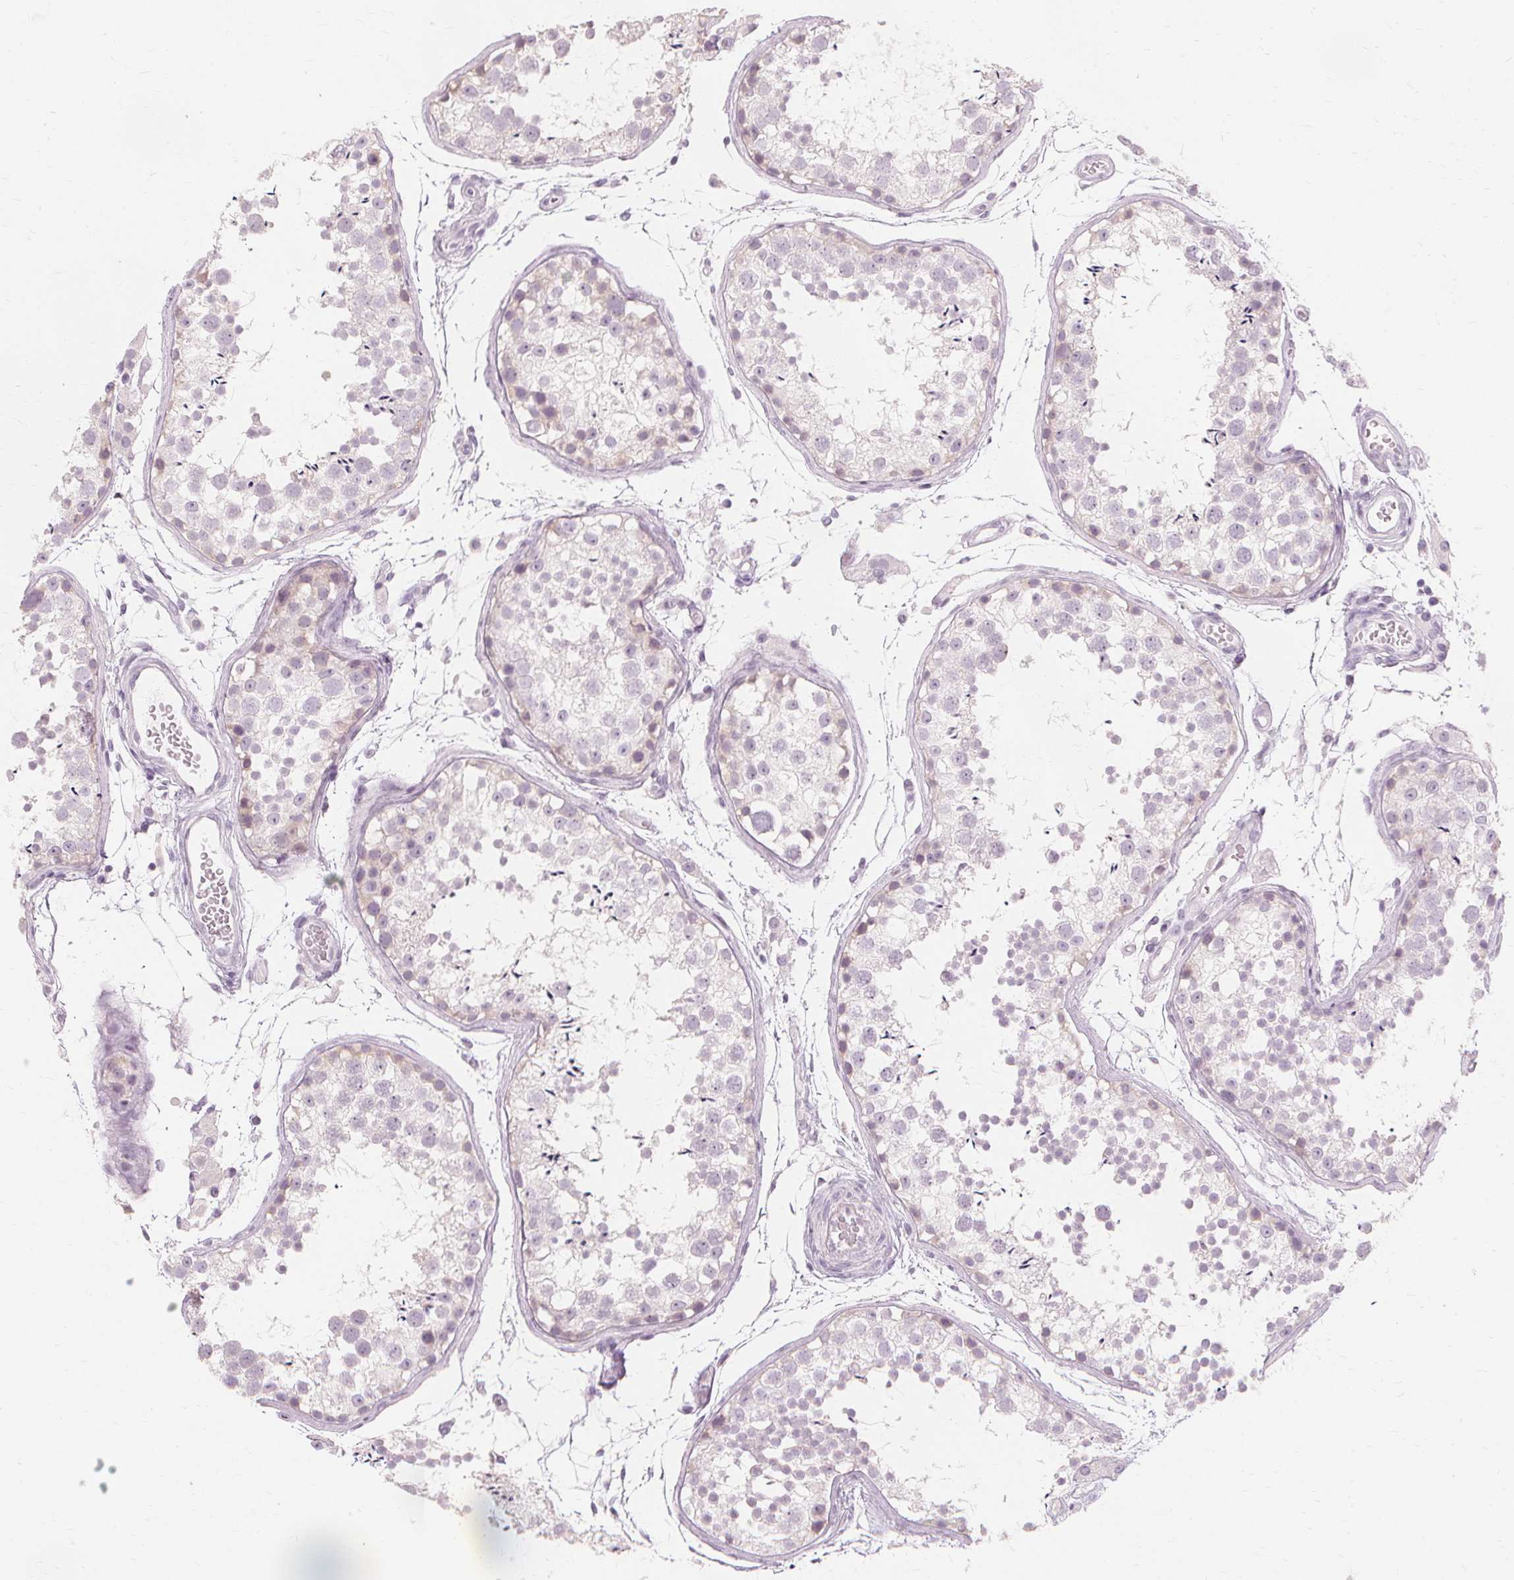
{"staining": {"intensity": "negative", "quantity": "none", "location": "none"}, "tissue": "testis", "cell_type": "Cells in seminiferous ducts", "image_type": "normal", "snomed": [{"axis": "morphology", "description": "Normal tissue, NOS"}, {"axis": "topography", "description": "Testis"}], "caption": "DAB (3,3'-diaminobenzidine) immunohistochemical staining of unremarkable human testis exhibits no significant positivity in cells in seminiferous ducts. The staining is performed using DAB brown chromogen with nuclei counter-stained in using hematoxylin.", "gene": "MUC12", "patient": {"sex": "male", "age": 29}}